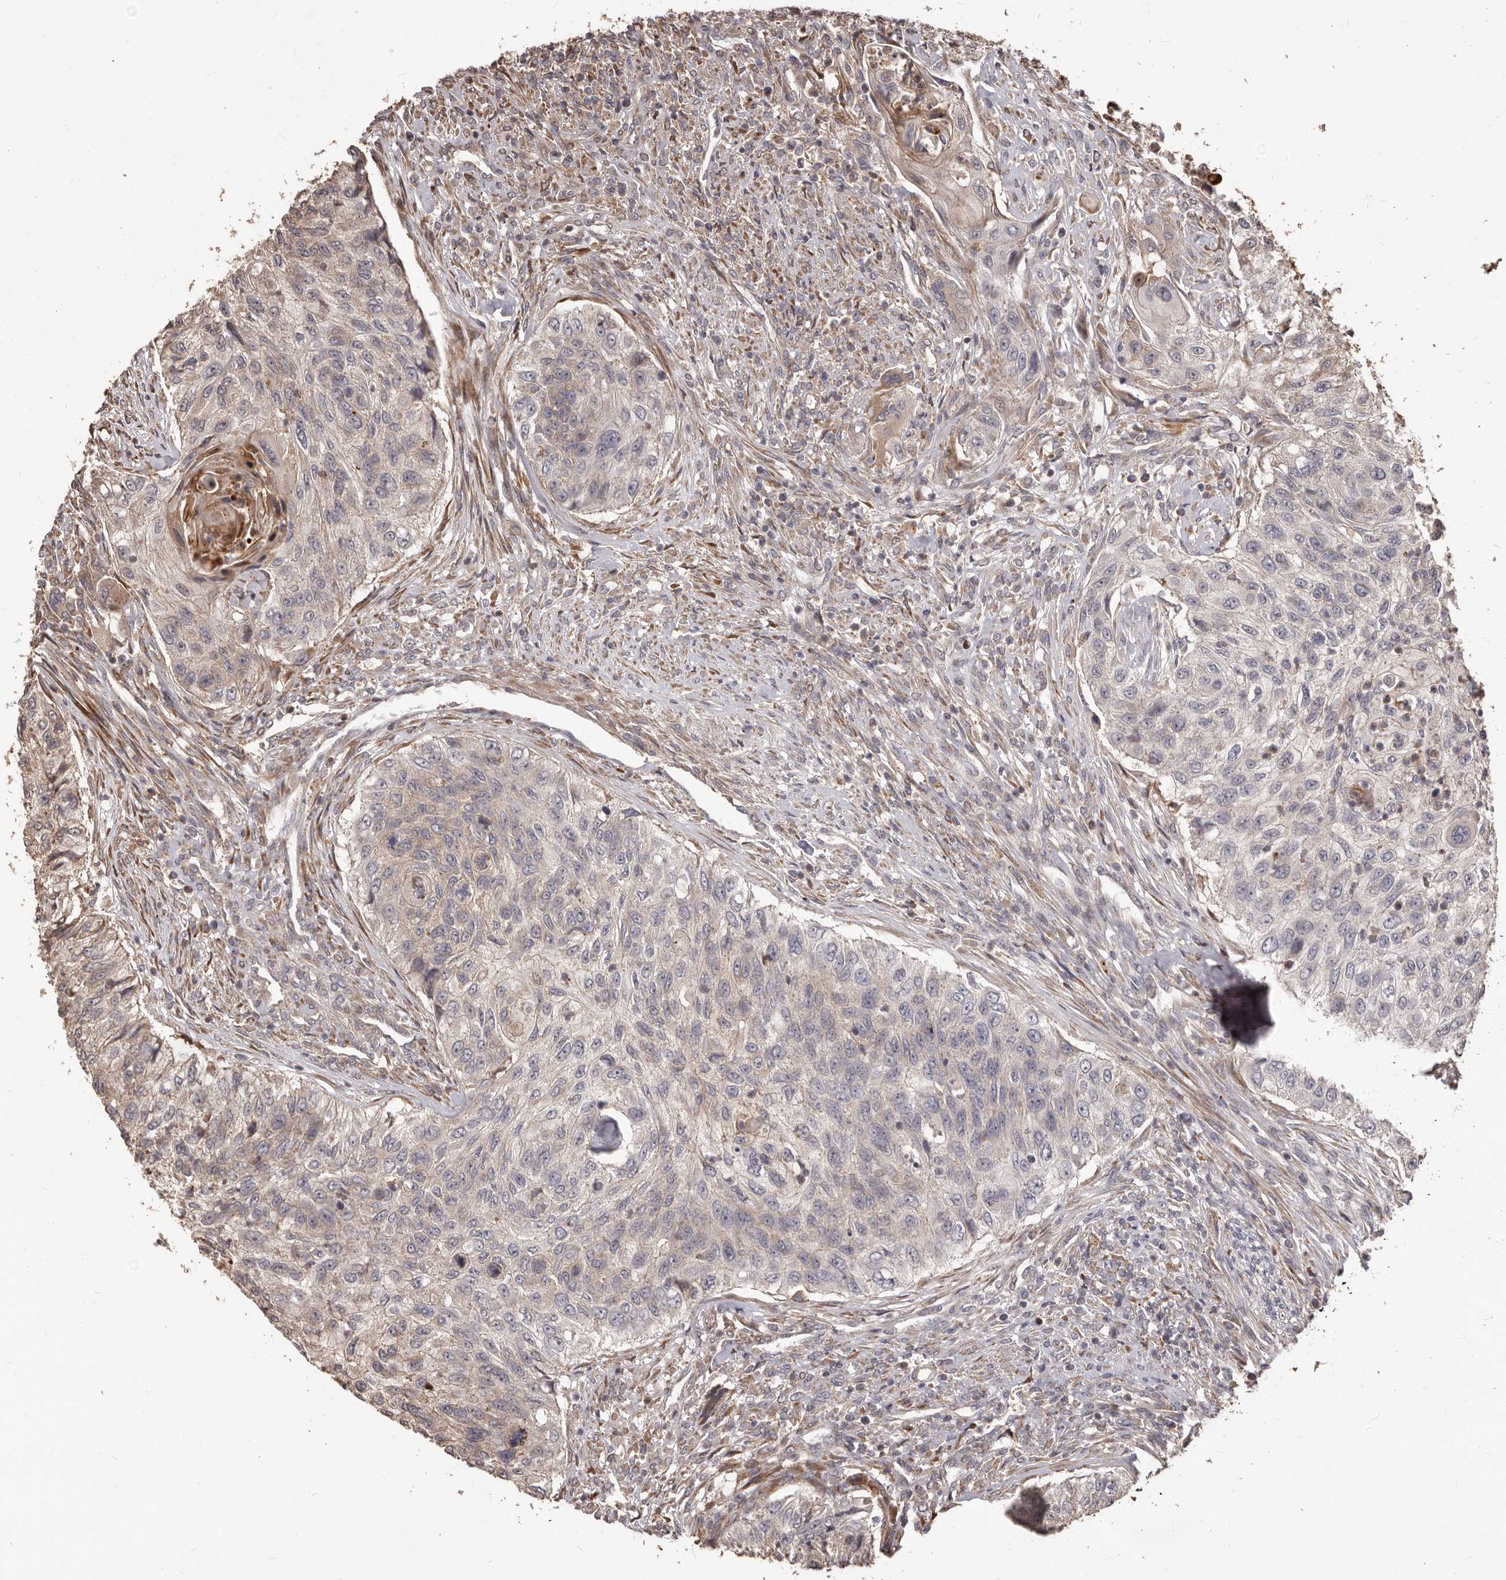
{"staining": {"intensity": "weak", "quantity": "<25%", "location": "cytoplasmic/membranous"}, "tissue": "urothelial cancer", "cell_type": "Tumor cells", "image_type": "cancer", "snomed": [{"axis": "morphology", "description": "Urothelial carcinoma, High grade"}, {"axis": "topography", "description": "Urinary bladder"}], "caption": "Tumor cells are negative for brown protein staining in urothelial carcinoma (high-grade).", "gene": "MTO1", "patient": {"sex": "female", "age": 60}}